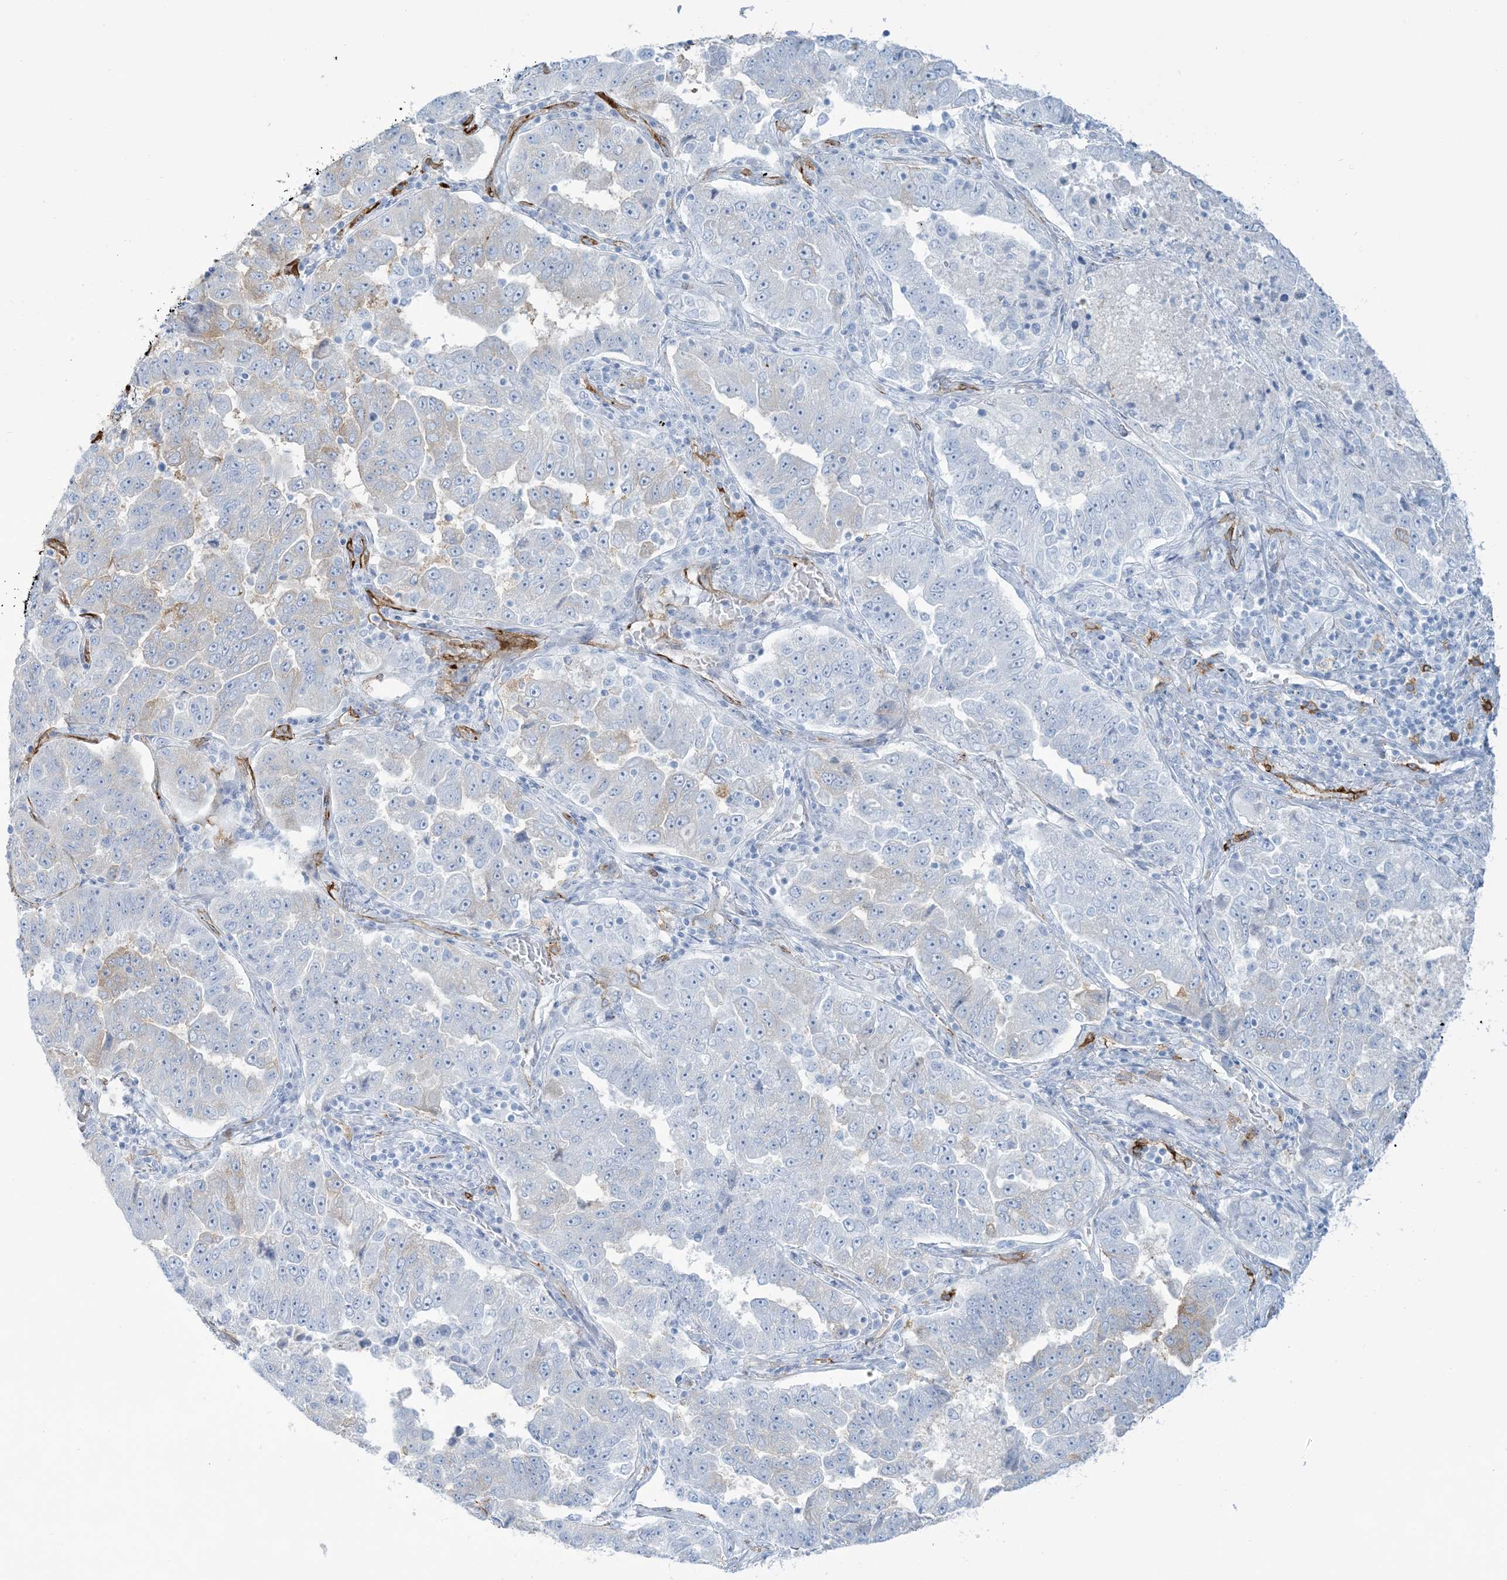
{"staining": {"intensity": "negative", "quantity": "none", "location": "none"}, "tissue": "lung cancer", "cell_type": "Tumor cells", "image_type": "cancer", "snomed": [{"axis": "morphology", "description": "Adenocarcinoma, NOS"}, {"axis": "topography", "description": "Lung"}], "caption": "The histopathology image reveals no significant staining in tumor cells of lung adenocarcinoma. The staining is performed using DAB brown chromogen with nuclei counter-stained in using hematoxylin.", "gene": "EPS8L3", "patient": {"sex": "female", "age": 51}}